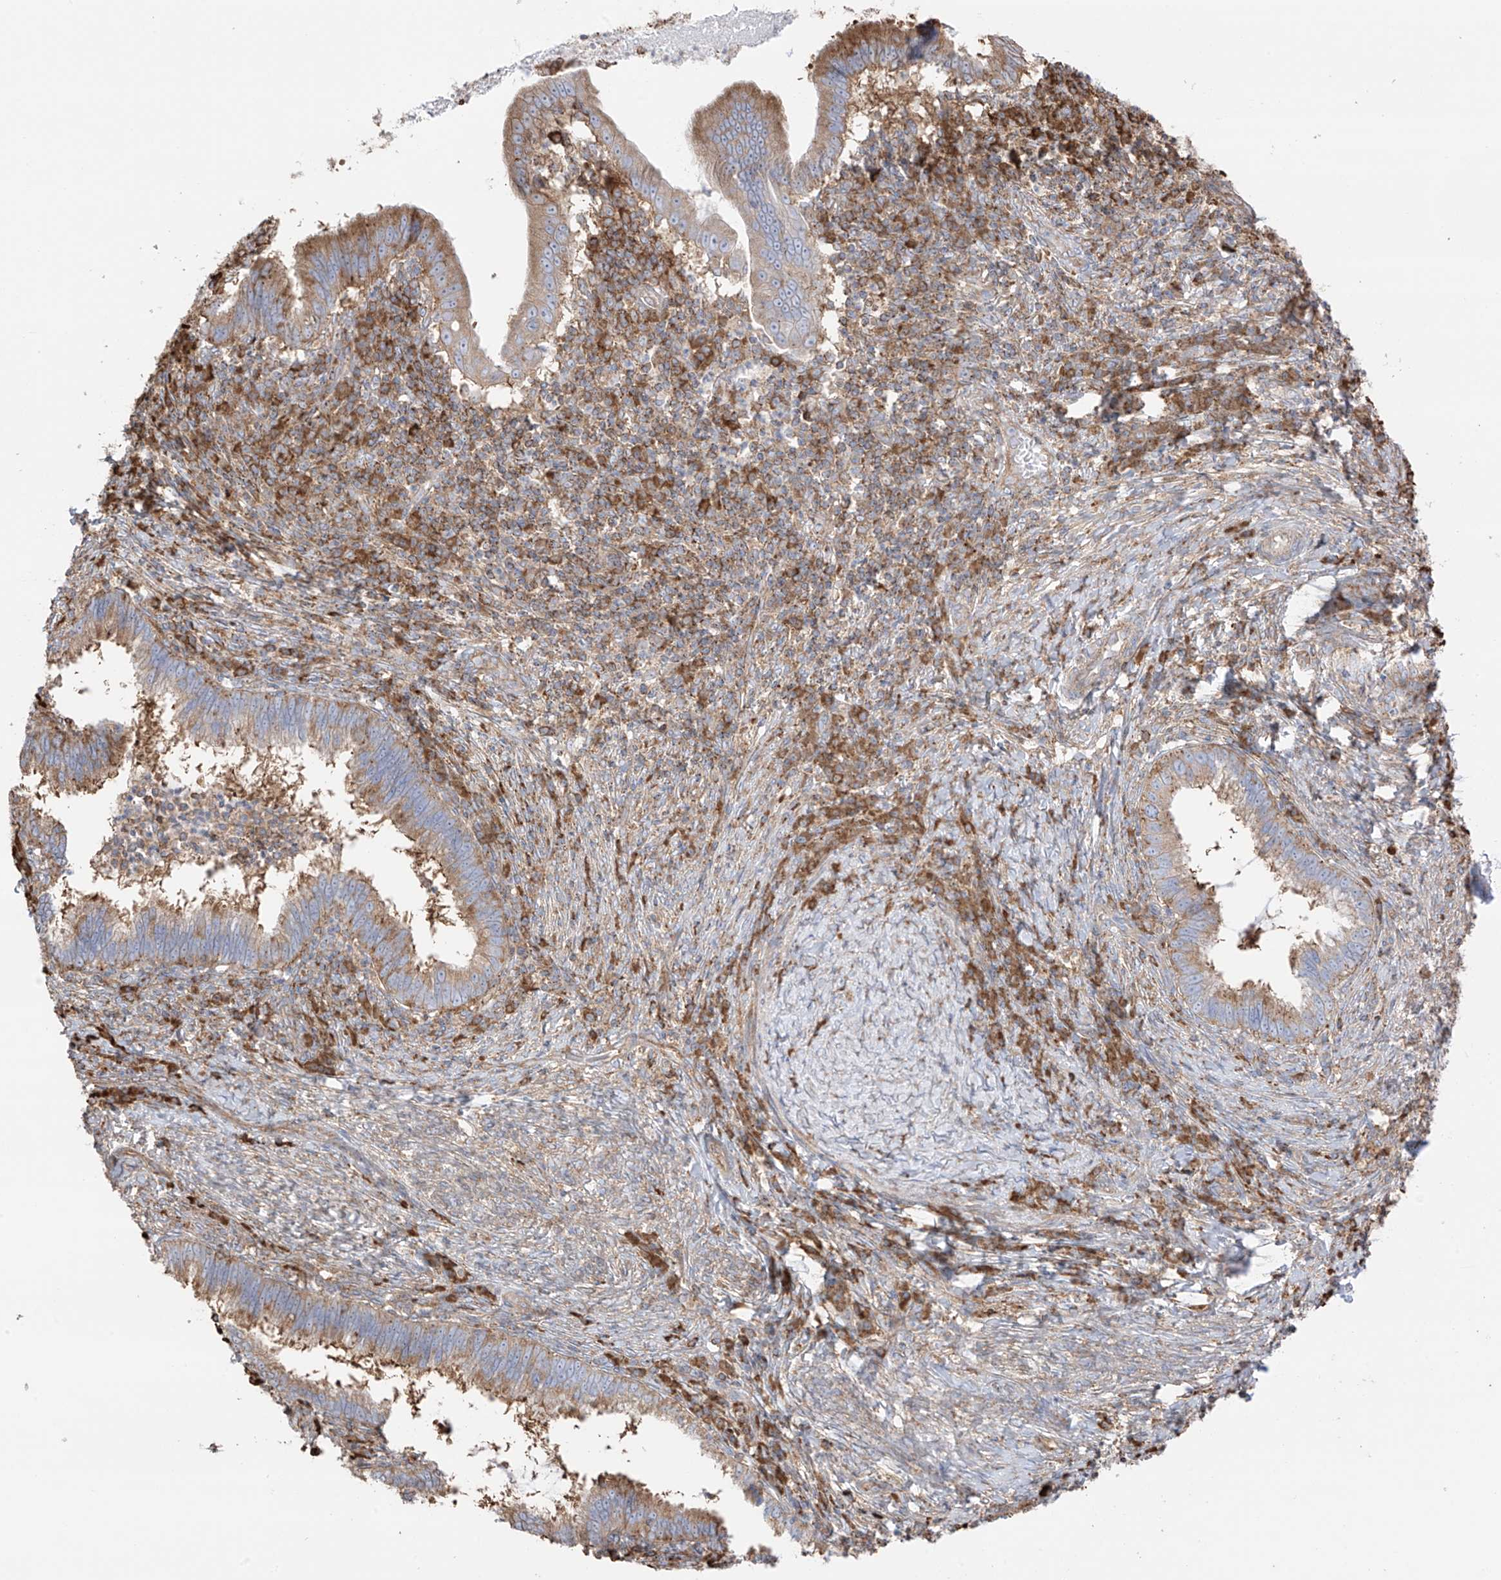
{"staining": {"intensity": "moderate", "quantity": ">75%", "location": "cytoplasmic/membranous"}, "tissue": "cervical cancer", "cell_type": "Tumor cells", "image_type": "cancer", "snomed": [{"axis": "morphology", "description": "Adenocarcinoma, NOS"}, {"axis": "topography", "description": "Cervix"}], "caption": "A micrograph of cervical cancer (adenocarcinoma) stained for a protein exhibits moderate cytoplasmic/membranous brown staining in tumor cells. (DAB (3,3'-diaminobenzidine) IHC, brown staining for protein, blue staining for nuclei).", "gene": "XKR3", "patient": {"sex": "female", "age": 36}}